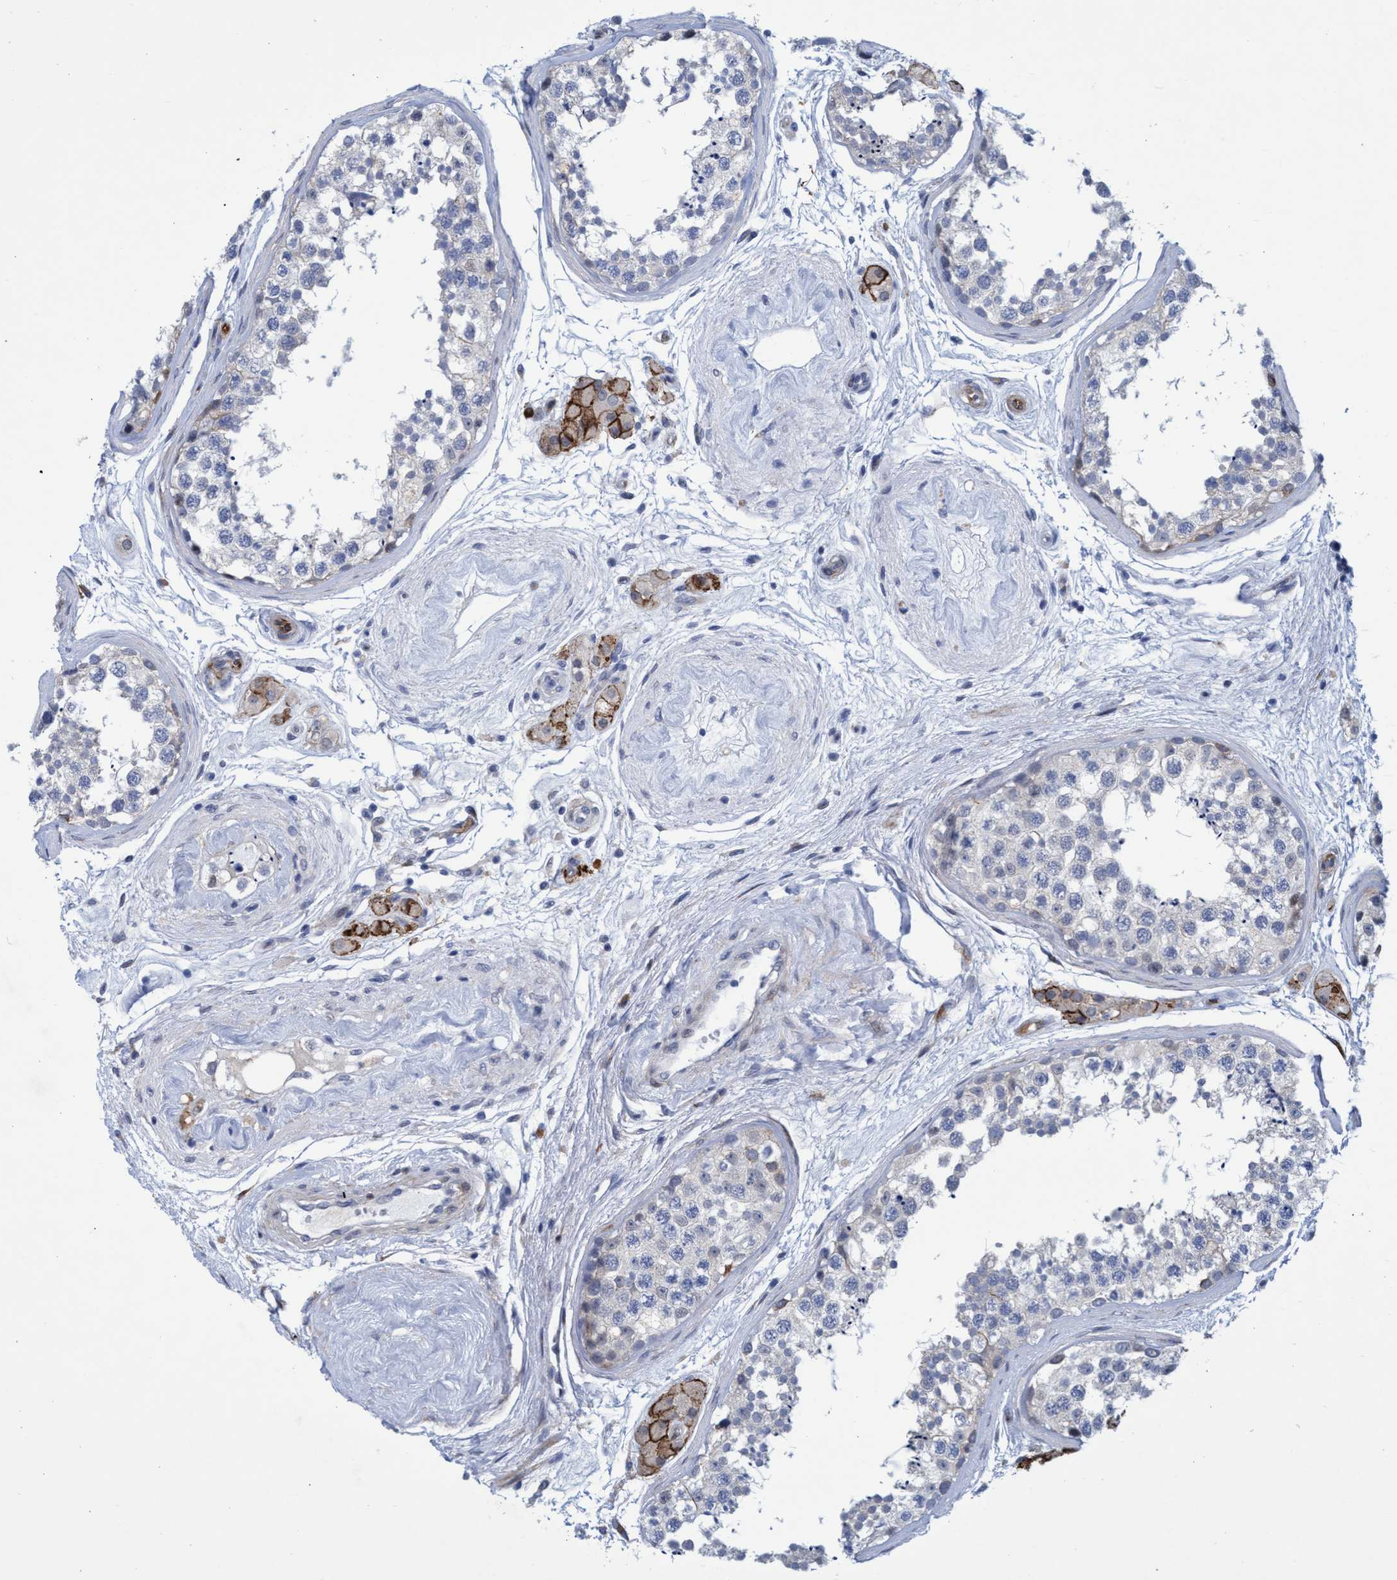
{"staining": {"intensity": "negative", "quantity": "none", "location": "none"}, "tissue": "testis", "cell_type": "Cells in seminiferous ducts", "image_type": "normal", "snomed": [{"axis": "morphology", "description": "Normal tissue, NOS"}, {"axis": "topography", "description": "Testis"}], "caption": "This is a photomicrograph of immunohistochemistry (IHC) staining of benign testis, which shows no expression in cells in seminiferous ducts. (Brightfield microscopy of DAB (3,3'-diaminobenzidine) immunohistochemistry at high magnification).", "gene": "SLC43A2", "patient": {"sex": "male", "age": 56}}